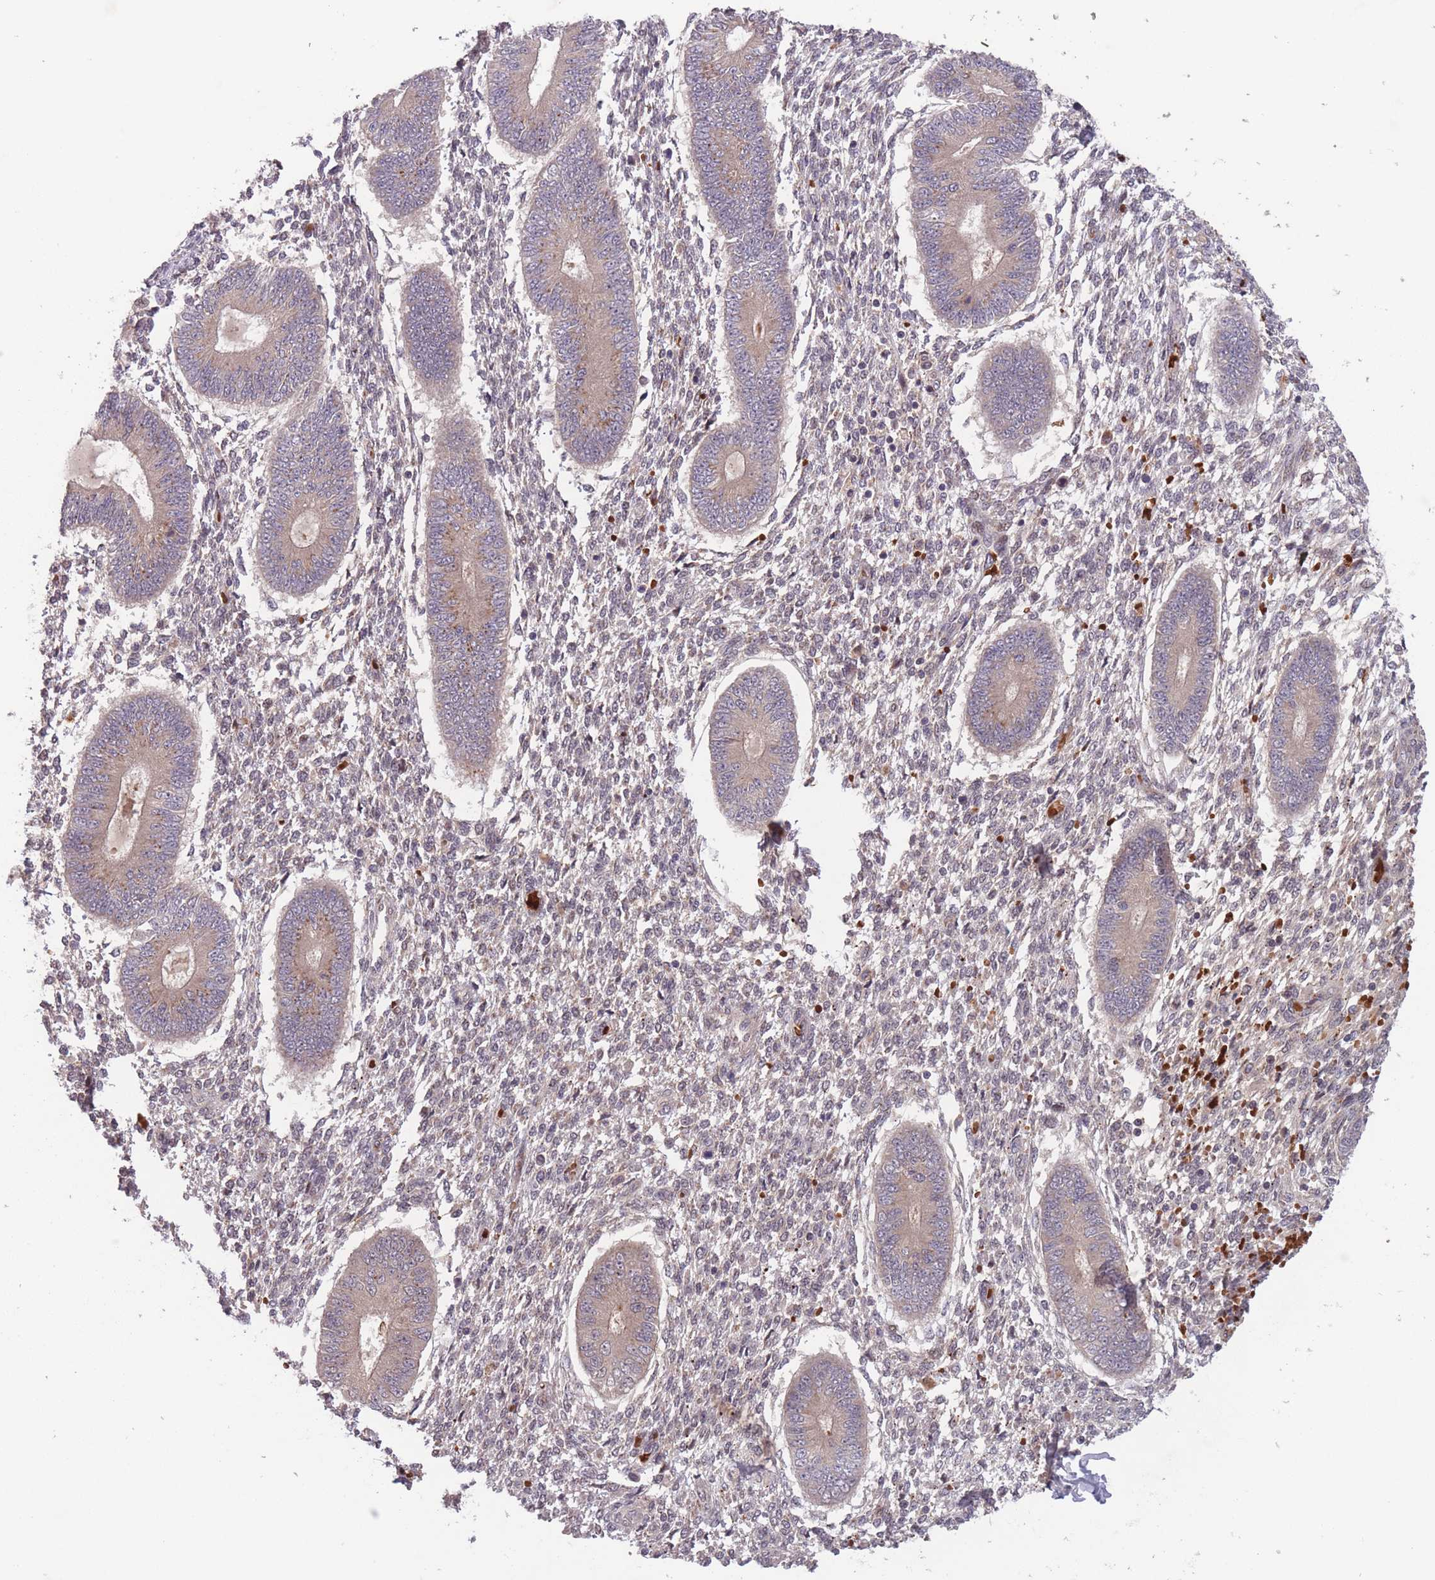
{"staining": {"intensity": "negative", "quantity": "none", "location": "none"}, "tissue": "endometrium", "cell_type": "Cells in endometrial stroma", "image_type": "normal", "snomed": [{"axis": "morphology", "description": "Normal tissue, NOS"}, {"axis": "topography", "description": "Endometrium"}], "caption": "High power microscopy photomicrograph of an immunohistochemistry (IHC) image of benign endometrium, revealing no significant positivity in cells in endometrial stroma.", "gene": "SECTM1", "patient": {"sex": "female", "age": 49}}